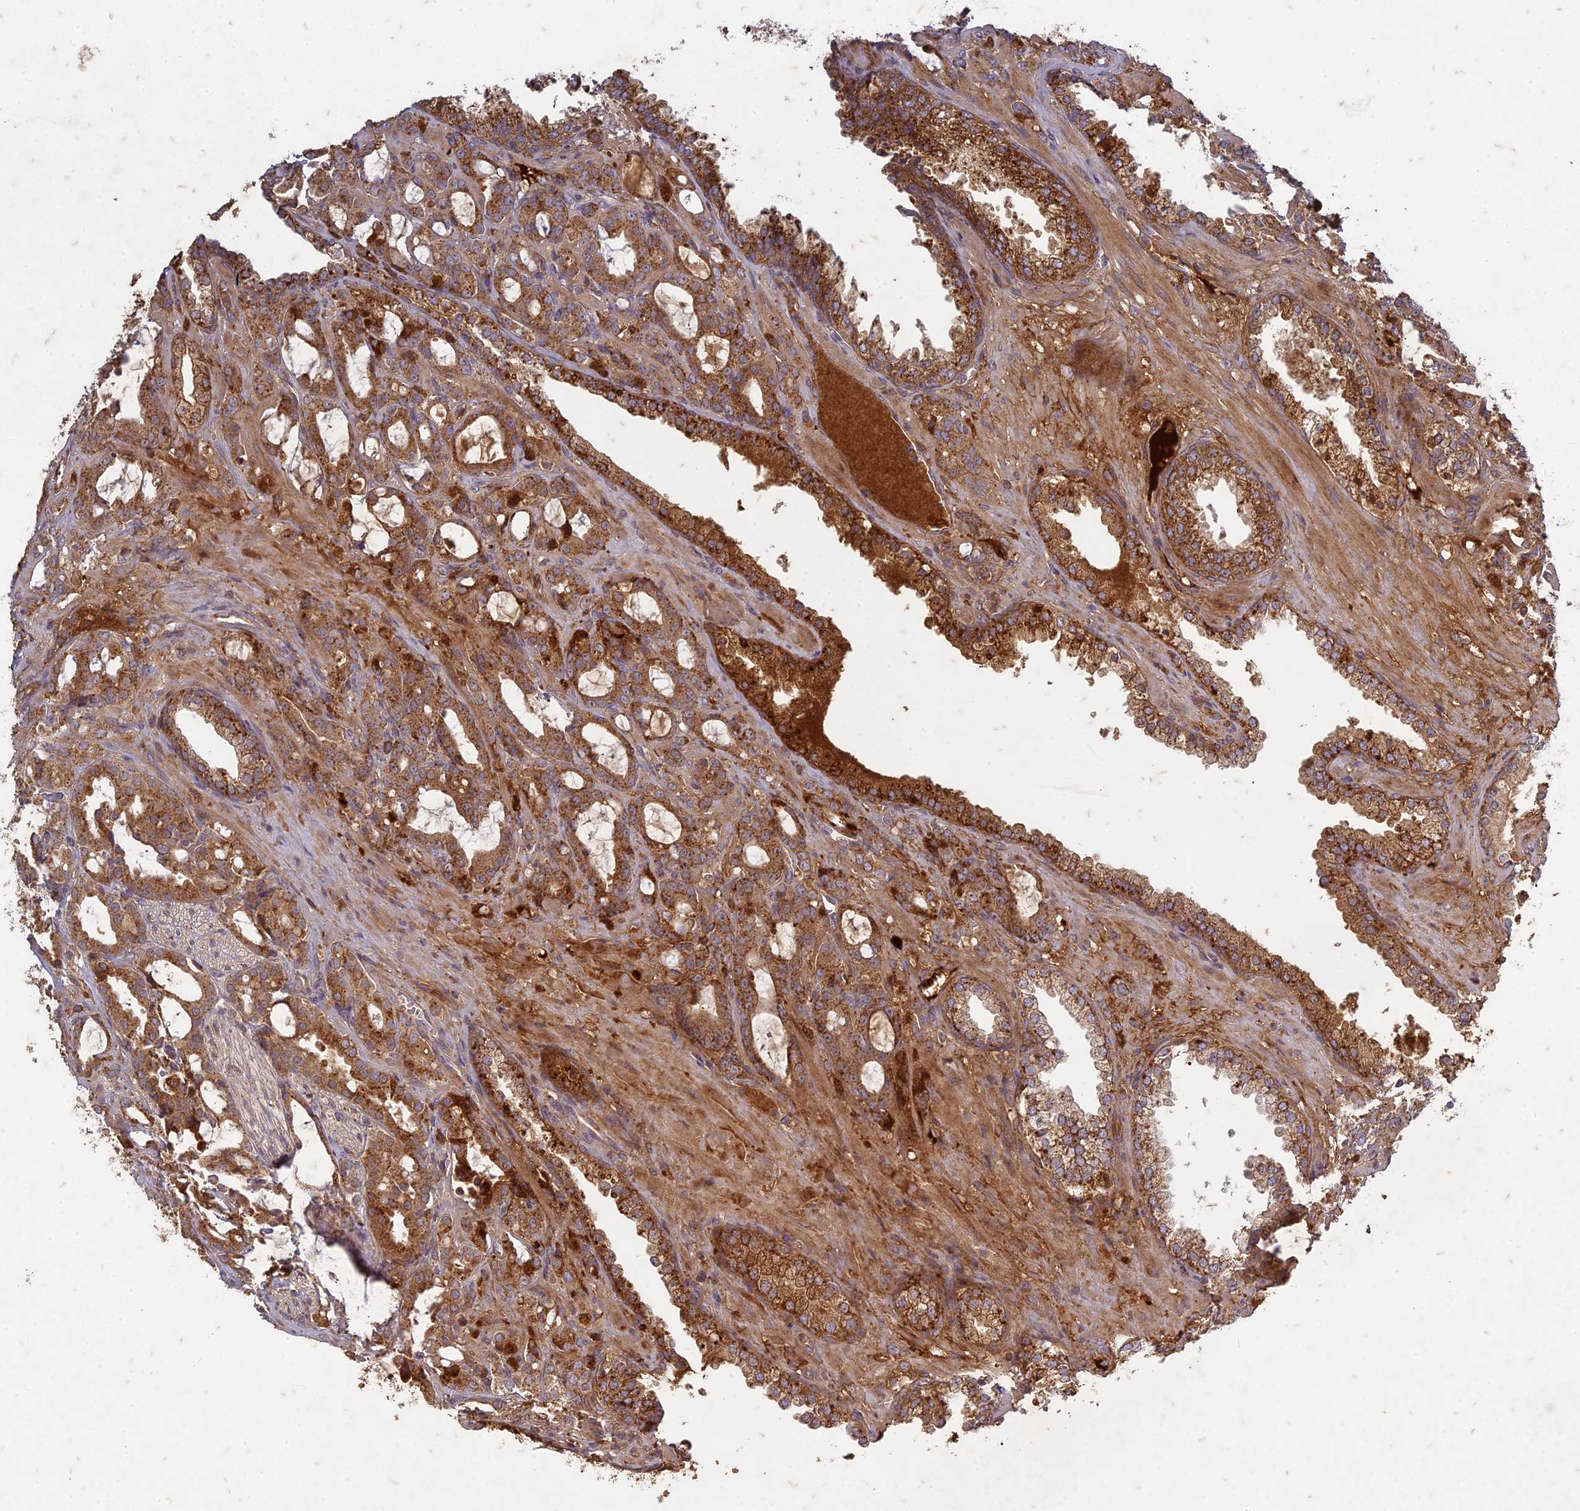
{"staining": {"intensity": "moderate", "quantity": ">75%", "location": "cytoplasmic/membranous"}, "tissue": "prostate cancer", "cell_type": "Tumor cells", "image_type": "cancer", "snomed": [{"axis": "morphology", "description": "Adenocarcinoma, High grade"}, {"axis": "topography", "description": "Prostate"}], "caption": "A high-resolution image shows immunohistochemistry (IHC) staining of prostate adenocarcinoma (high-grade), which reveals moderate cytoplasmic/membranous staining in about >75% of tumor cells. (DAB (3,3'-diaminobenzidine) = brown stain, brightfield microscopy at high magnification).", "gene": "TCF25", "patient": {"sex": "male", "age": 72}}